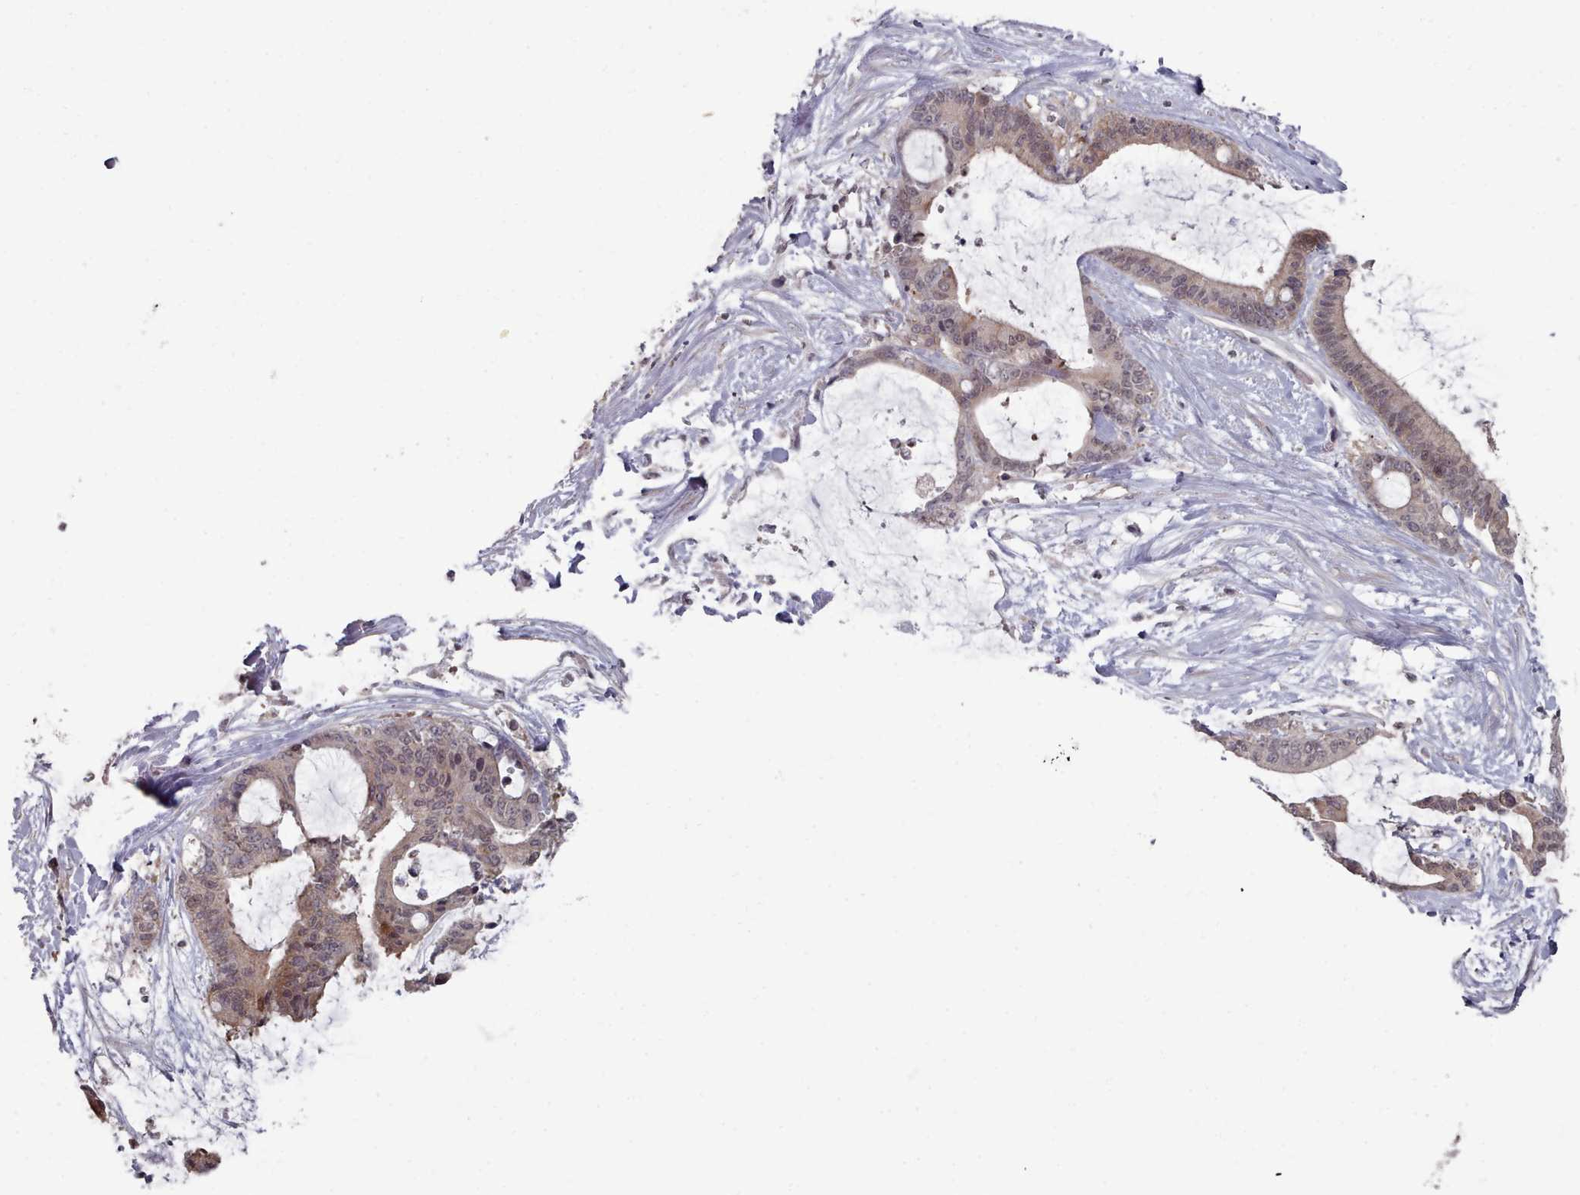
{"staining": {"intensity": "weak", "quantity": "25%-75%", "location": "cytoplasmic/membranous"}, "tissue": "liver cancer", "cell_type": "Tumor cells", "image_type": "cancer", "snomed": [{"axis": "morphology", "description": "Normal tissue, NOS"}, {"axis": "morphology", "description": "Cholangiocarcinoma"}, {"axis": "topography", "description": "Liver"}, {"axis": "topography", "description": "Peripheral nerve tissue"}], "caption": "Protein analysis of liver cancer tissue displays weak cytoplasmic/membranous staining in approximately 25%-75% of tumor cells.", "gene": "HYAL3", "patient": {"sex": "female", "age": 73}}